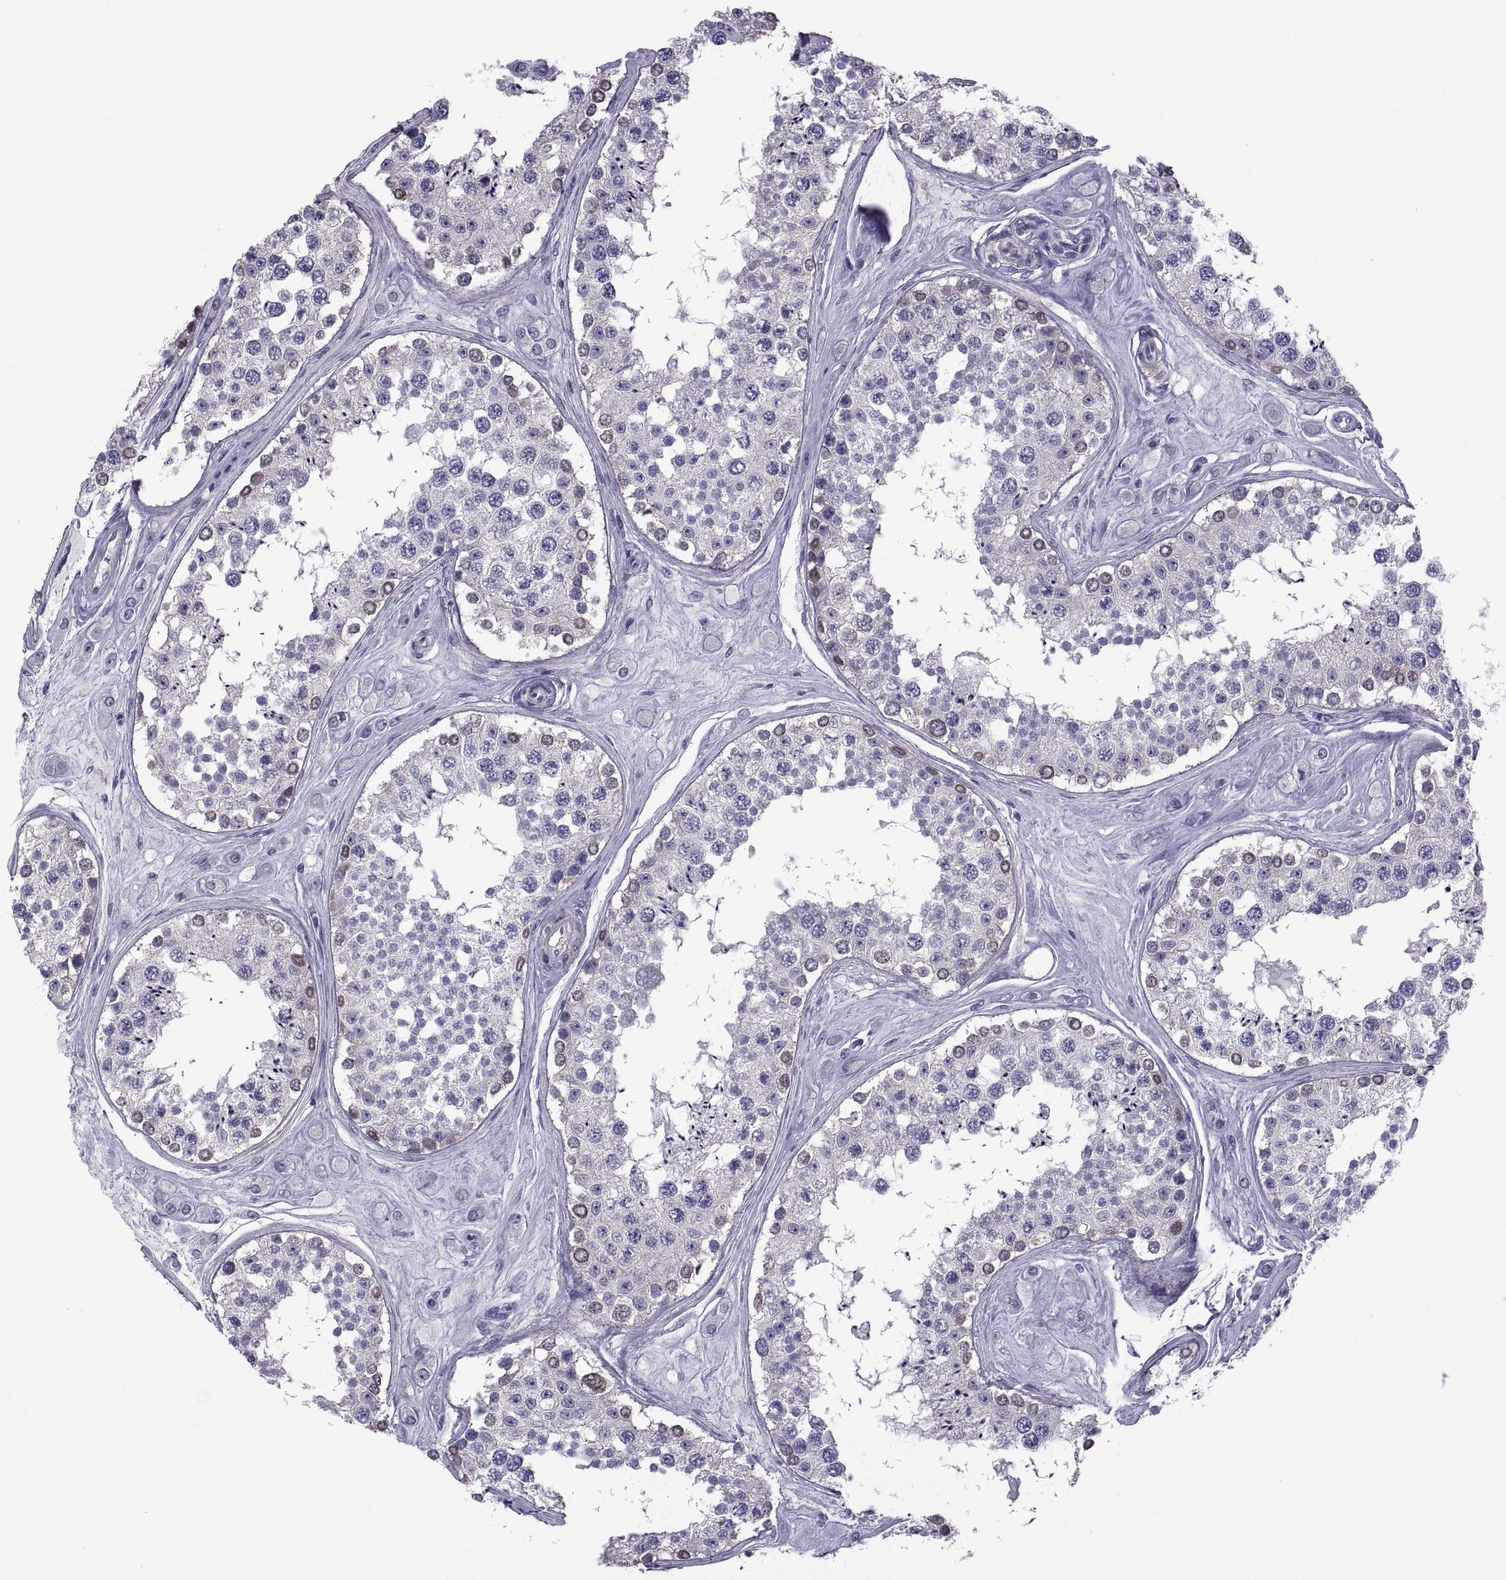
{"staining": {"intensity": "strong", "quantity": "<25%", "location": "cytoplasmic/membranous"}, "tissue": "testis", "cell_type": "Cells in seminiferous ducts", "image_type": "normal", "snomed": [{"axis": "morphology", "description": "Normal tissue, NOS"}, {"axis": "topography", "description": "Testis"}], "caption": "Human testis stained for a protein (brown) shows strong cytoplasmic/membranous positive positivity in about <25% of cells in seminiferous ducts.", "gene": "MAGEB1", "patient": {"sex": "male", "age": 25}}